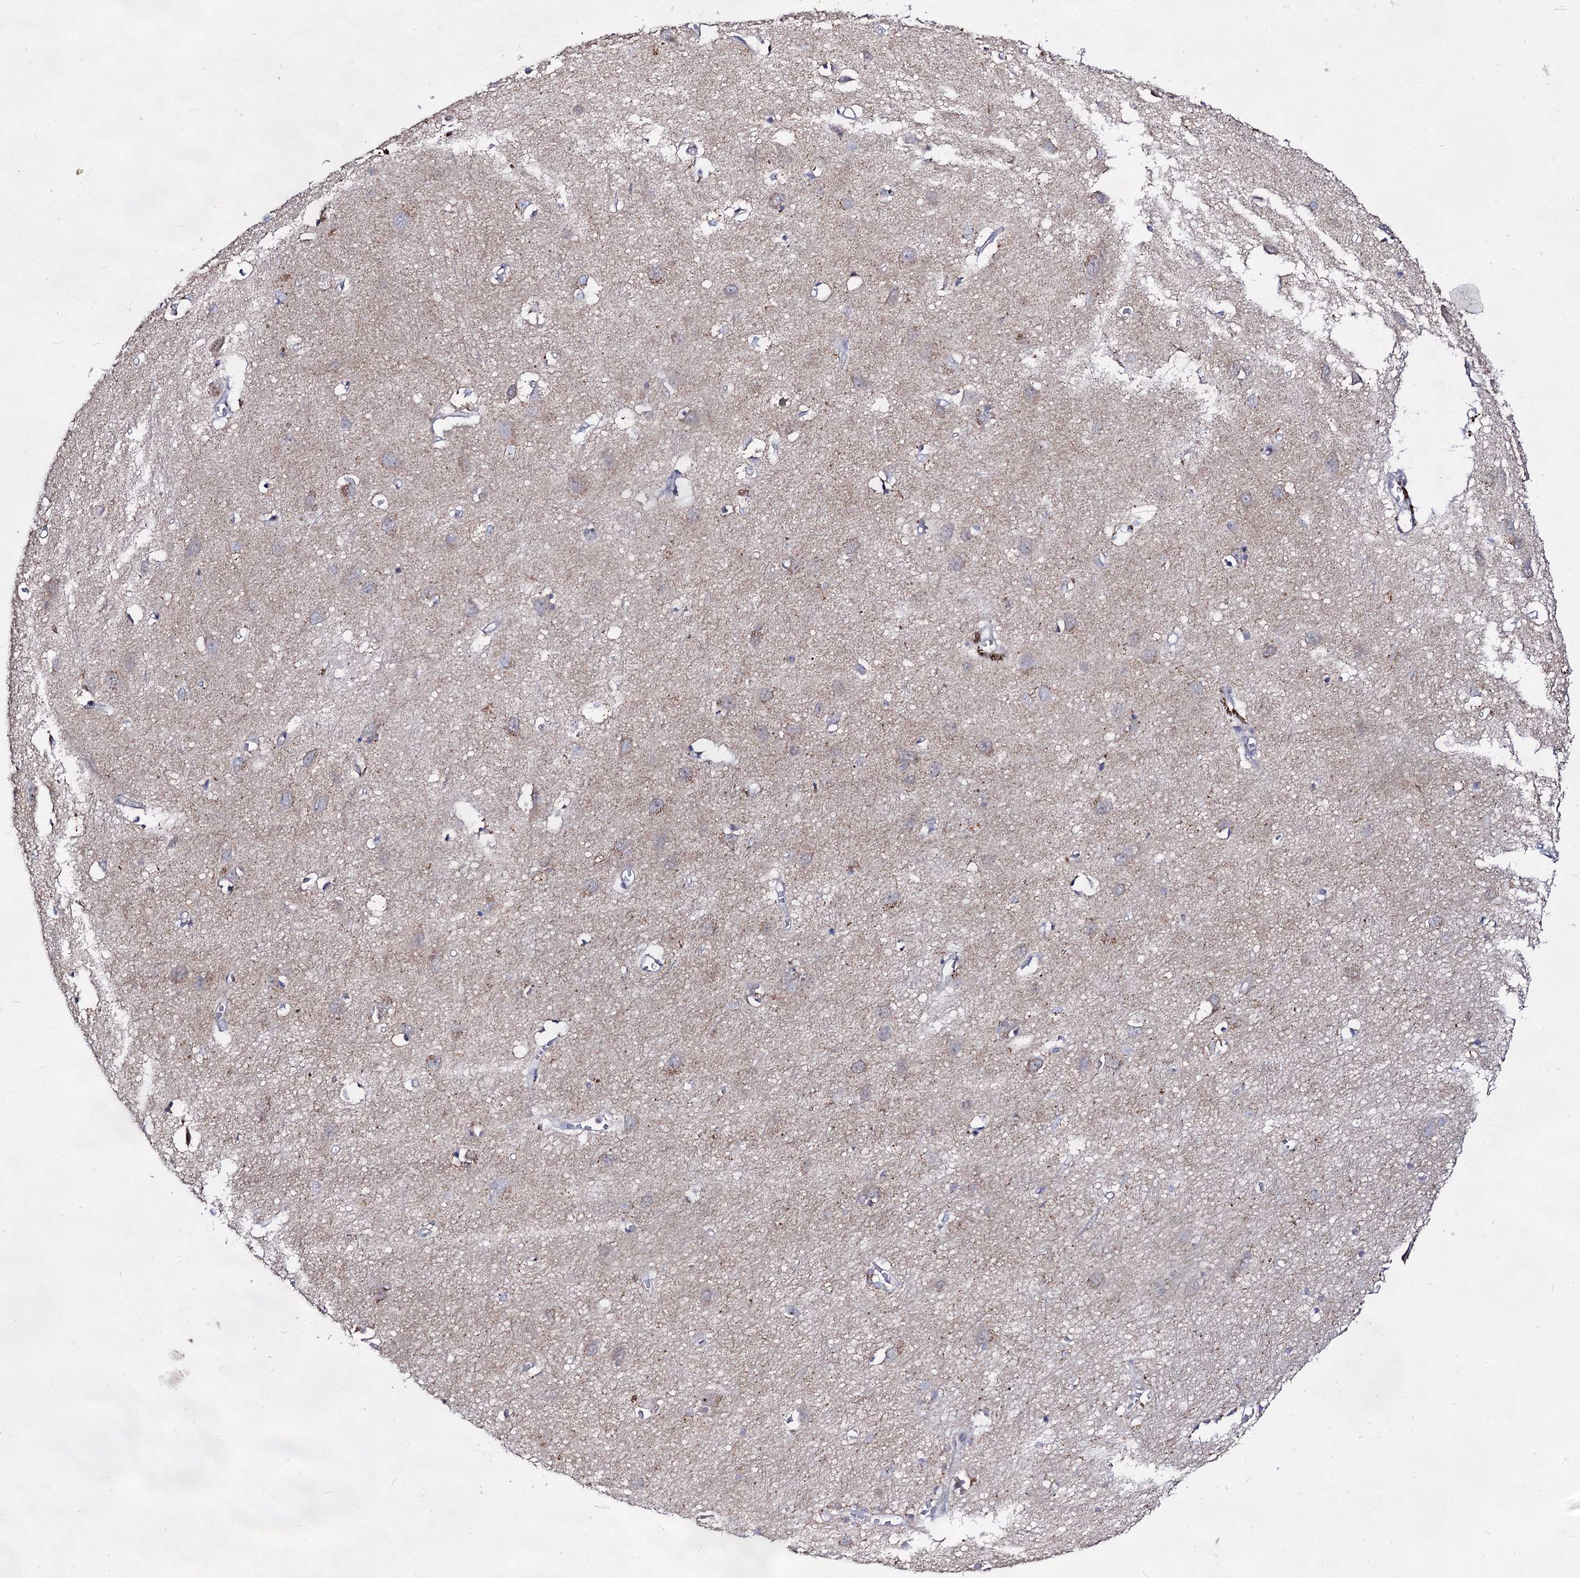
{"staining": {"intensity": "negative", "quantity": "none", "location": "none"}, "tissue": "cerebral cortex", "cell_type": "Endothelial cells", "image_type": "normal", "snomed": [{"axis": "morphology", "description": "Normal tissue, NOS"}, {"axis": "topography", "description": "Cerebral cortex"}], "caption": "Immunohistochemistry (IHC) of unremarkable cerebral cortex exhibits no positivity in endothelial cells.", "gene": "ARFIP2", "patient": {"sex": "female", "age": 64}}